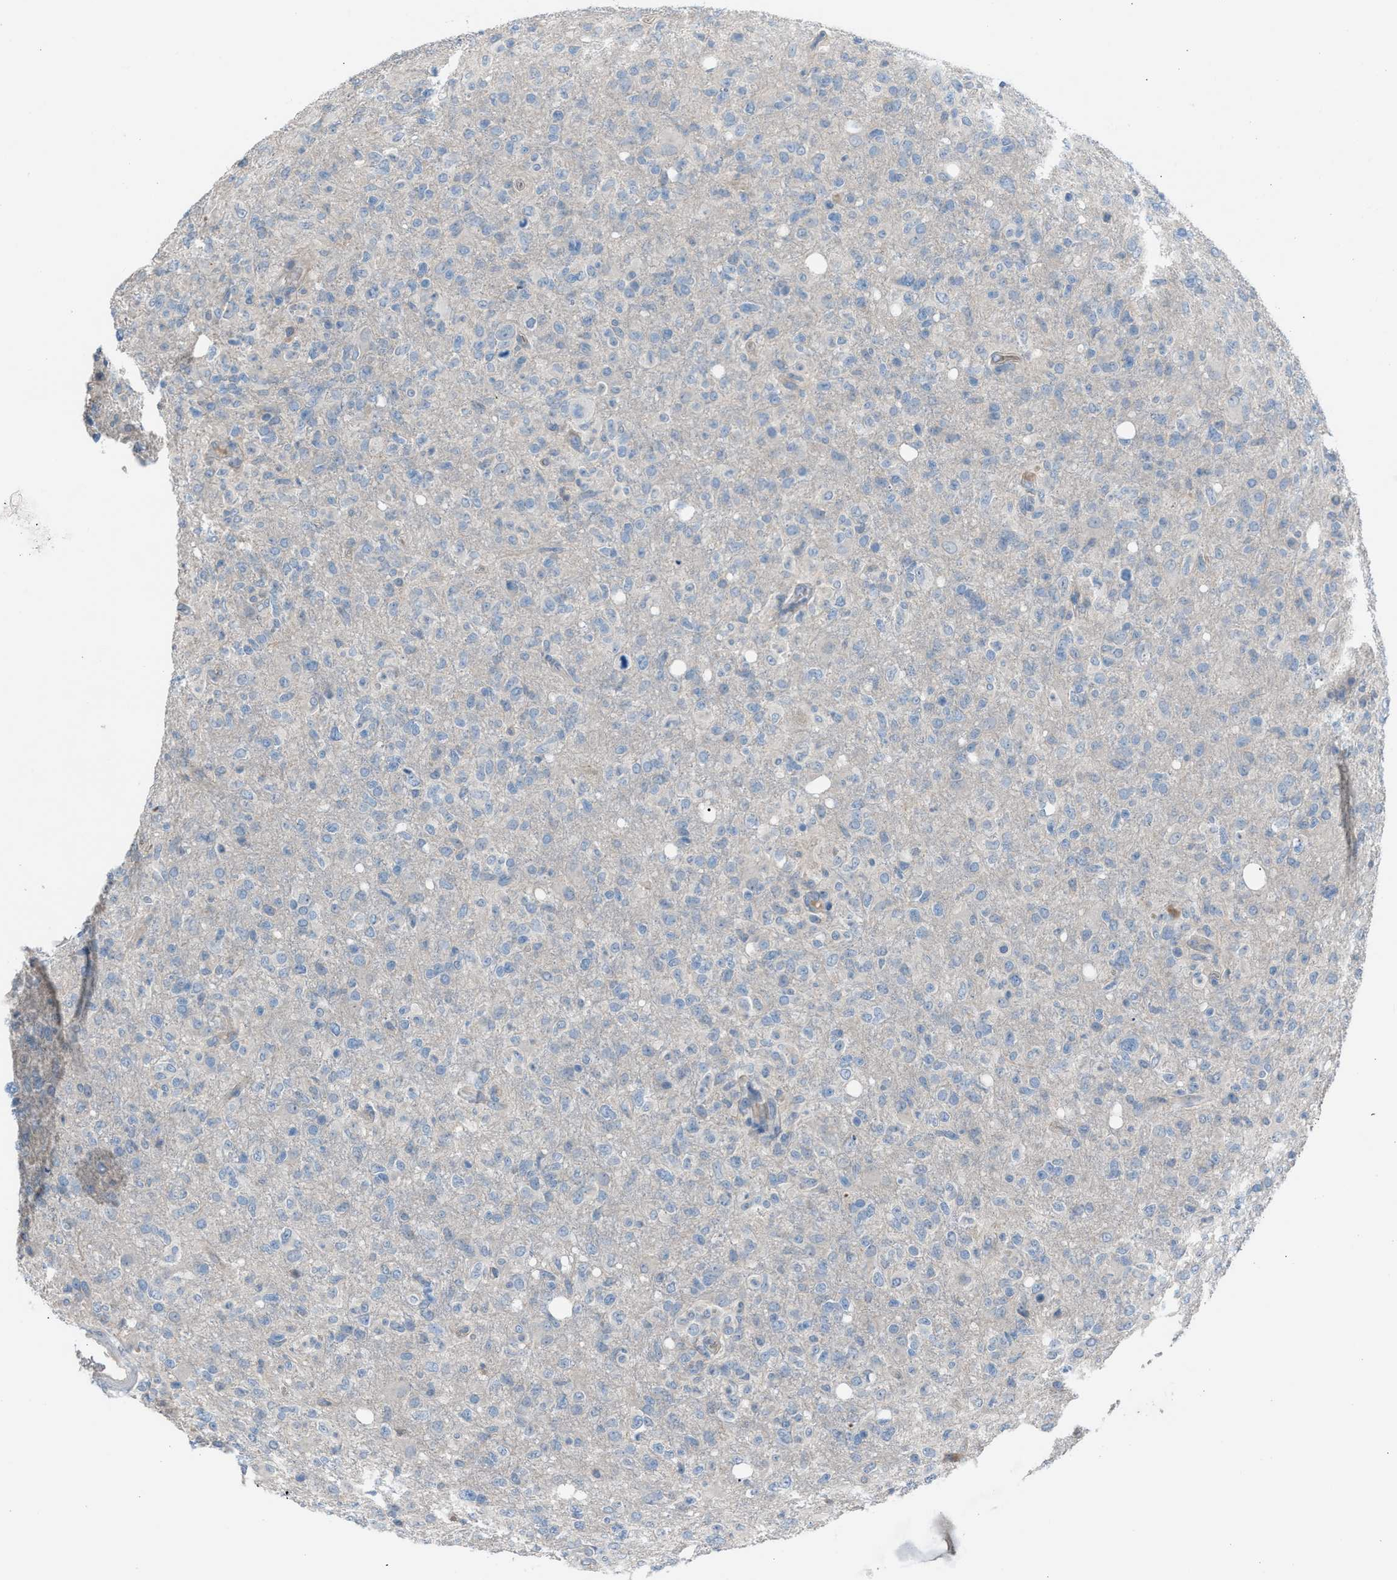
{"staining": {"intensity": "negative", "quantity": "none", "location": "none"}, "tissue": "glioma", "cell_type": "Tumor cells", "image_type": "cancer", "snomed": [{"axis": "morphology", "description": "Glioma, malignant, High grade"}, {"axis": "topography", "description": "Brain"}], "caption": "Image shows no significant protein expression in tumor cells of glioma.", "gene": "CFAP77", "patient": {"sex": "female", "age": 57}}